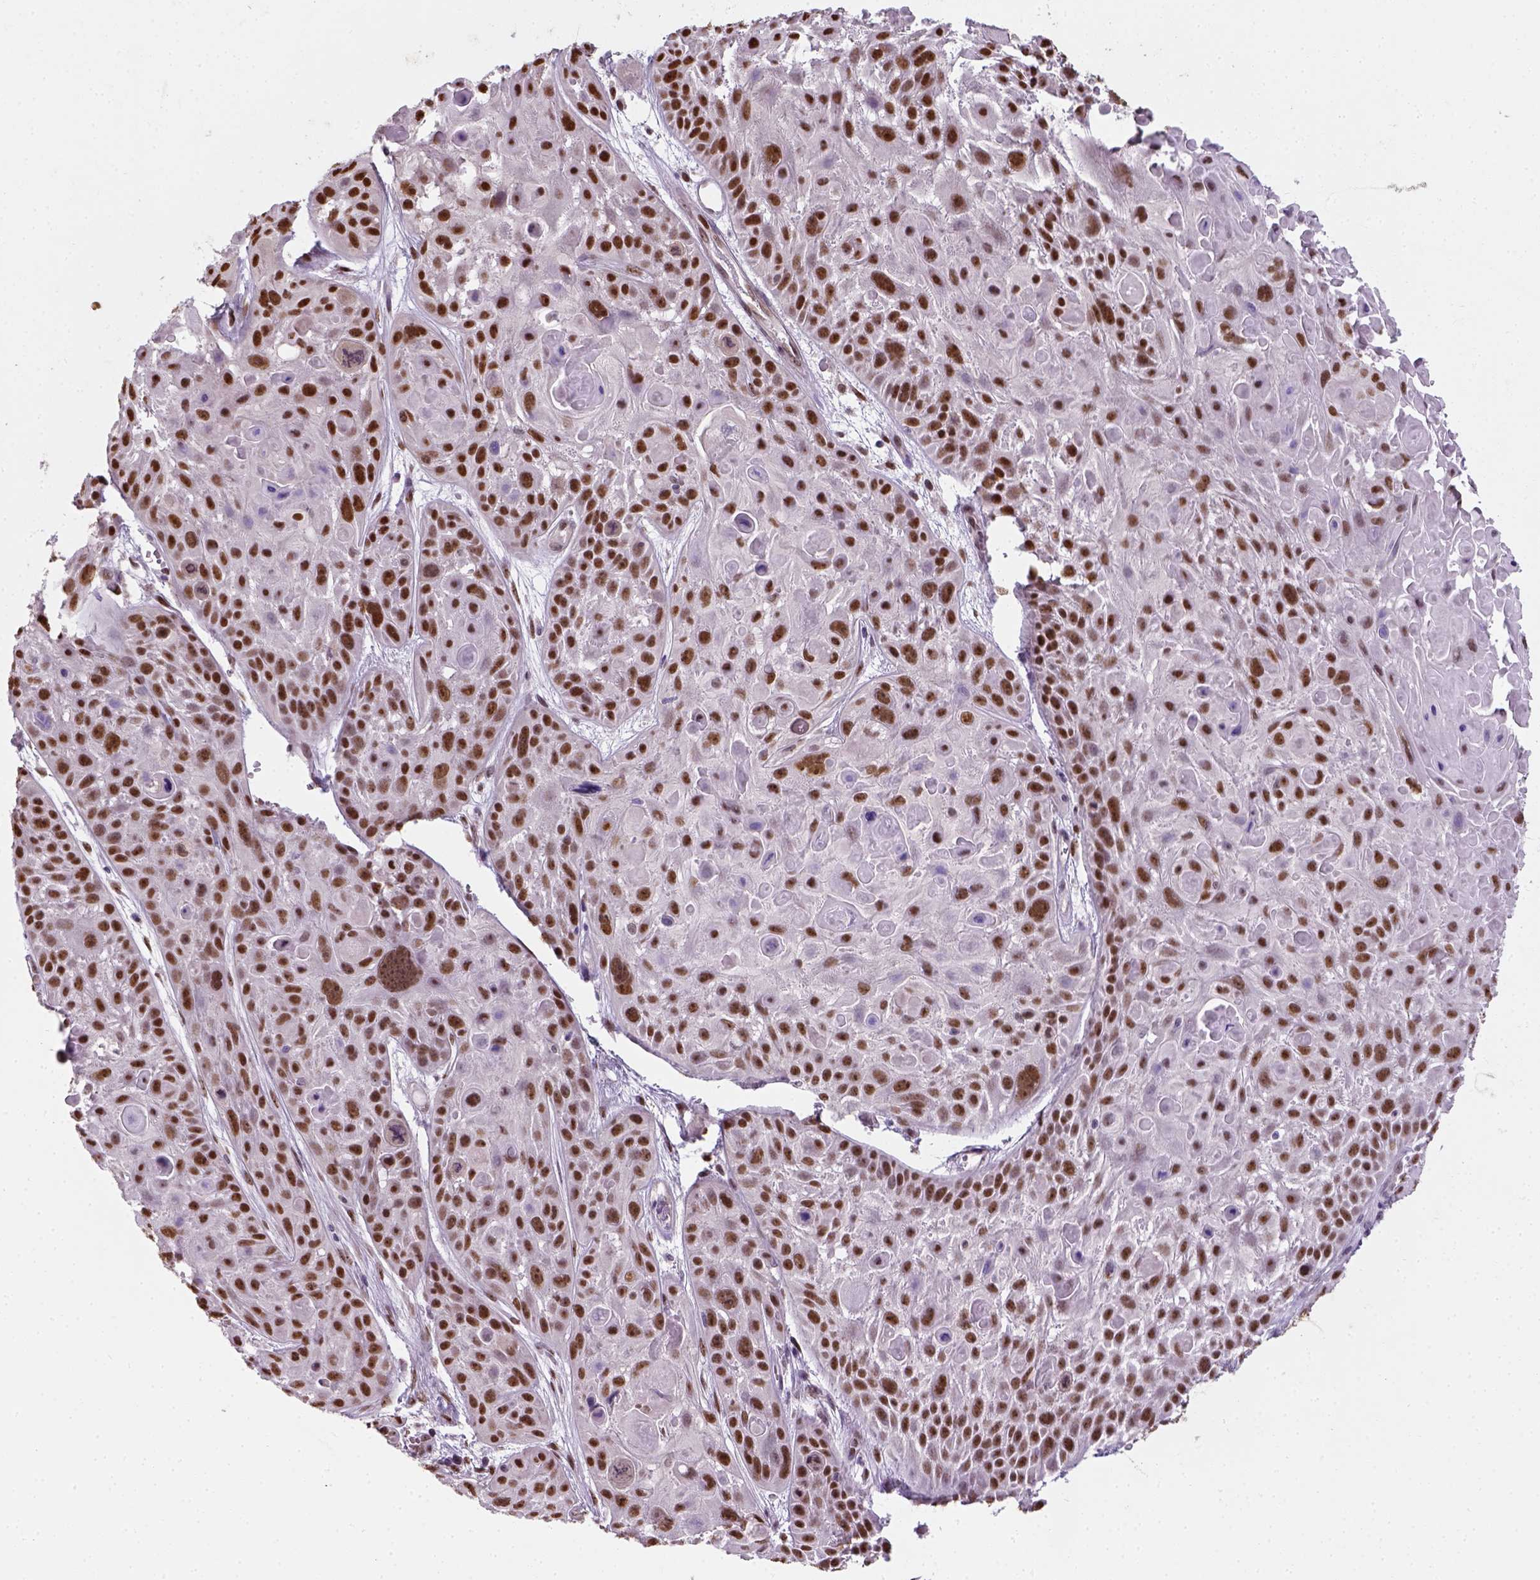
{"staining": {"intensity": "moderate", "quantity": ">75%", "location": "nuclear"}, "tissue": "skin cancer", "cell_type": "Tumor cells", "image_type": "cancer", "snomed": [{"axis": "morphology", "description": "Squamous cell carcinoma, NOS"}, {"axis": "topography", "description": "Skin"}, {"axis": "topography", "description": "Anal"}], "caption": "Immunohistochemical staining of human squamous cell carcinoma (skin) exhibits medium levels of moderate nuclear expression in approximately >75% of tumor cells. (brown staining indicates protein expression, while blue staining denotes nuclei).", "gene": "C1orf112", "patient": {"sex": "female", "age": 75}}